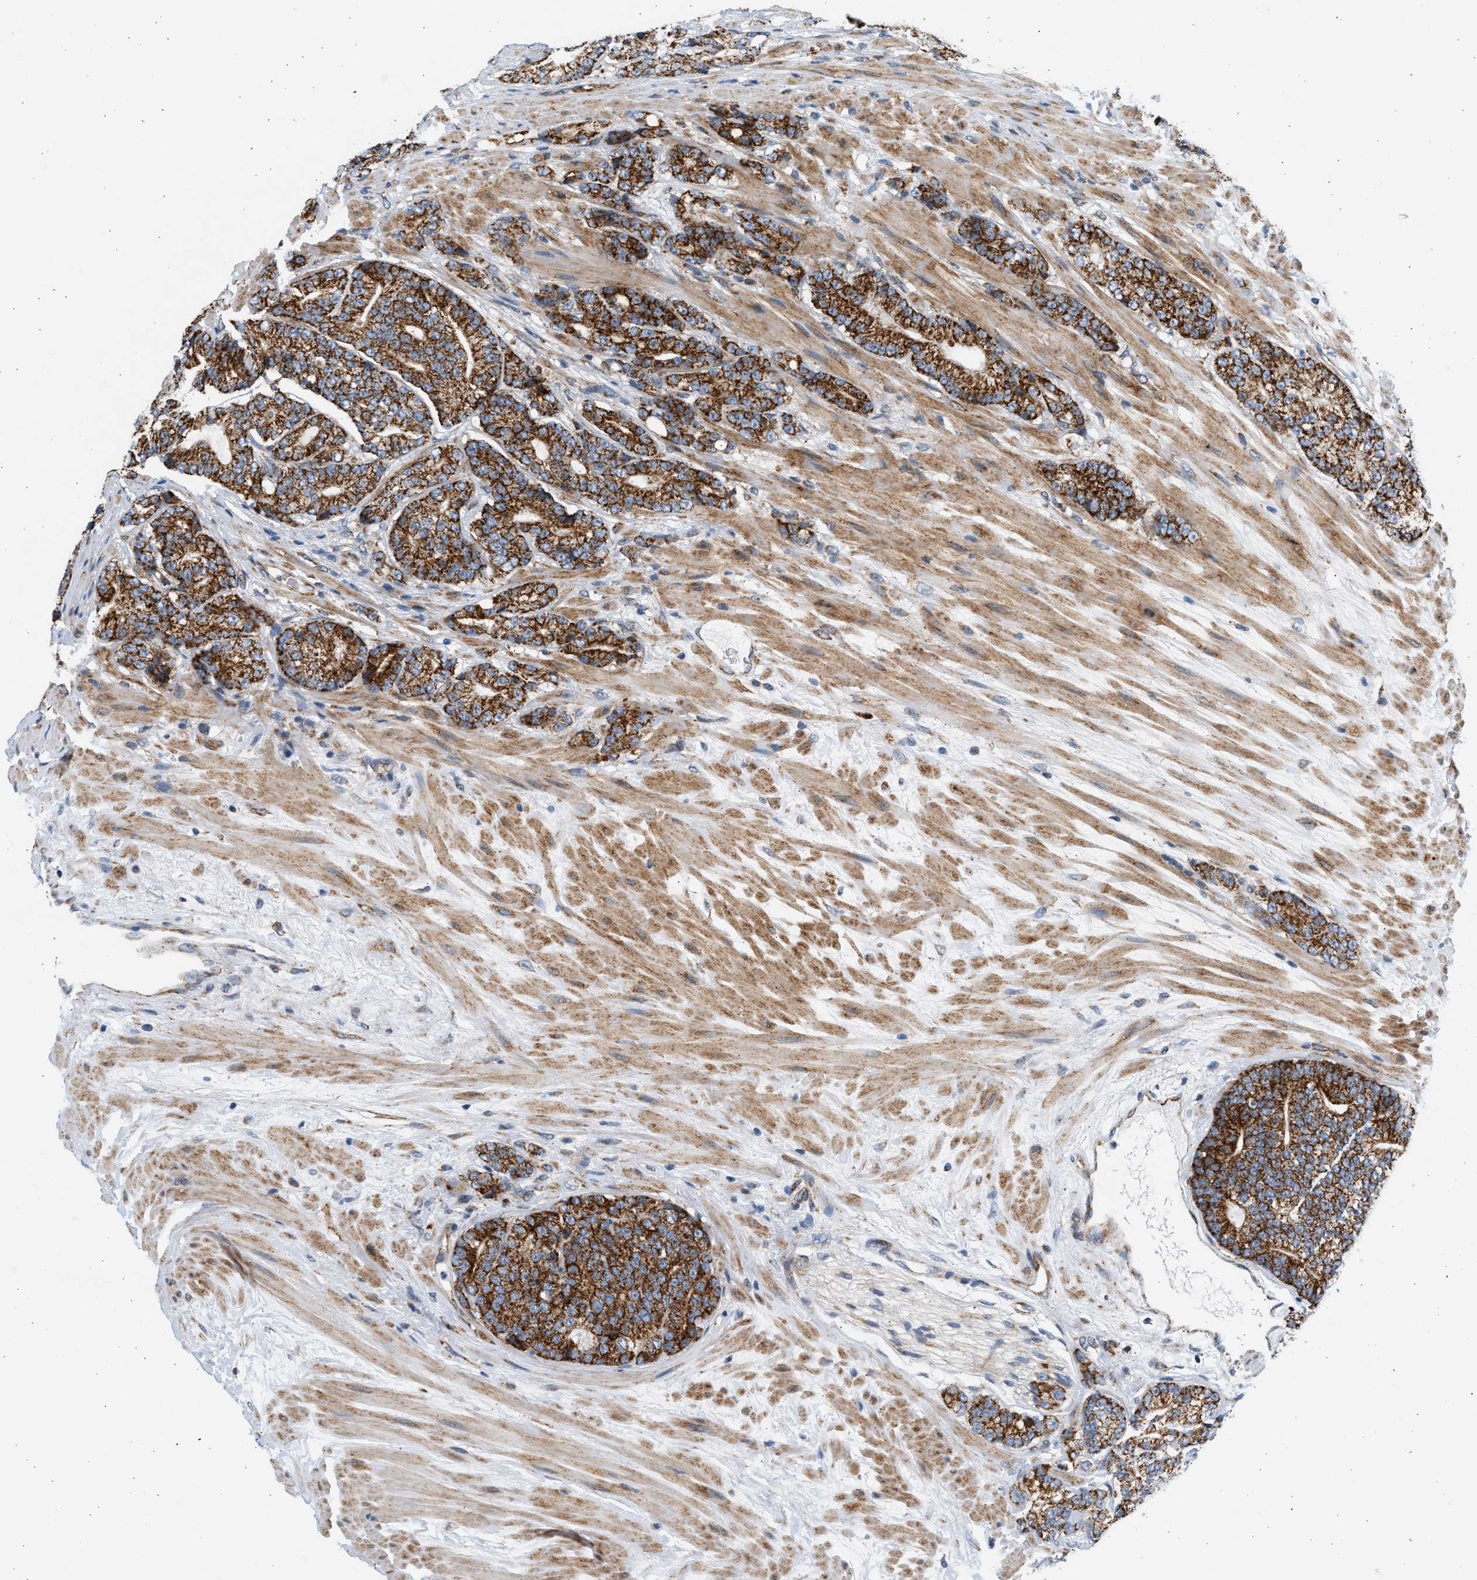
{"staining": {"intensity": "strong", "quantity": ">75%", "location": "cytoplasmic/membranous"}, "tissue": "prostate cancer", "cell_type": "Tumor cells", "image_type": "cancer", "snomed": [{"axis": "morphology", "description": "Adenocarcinoma, High grade"}, {"axis": "topography", "description": "Prostate"}], "caption": "Brown immunohistochemical staining in prostate high-grade adenocarcinoma displays strong cytoplasmic/membranous expression in about >75% of tumor cells.", "gene": "KCNMB3", "patient": {"sex": "male", "age": 61}}